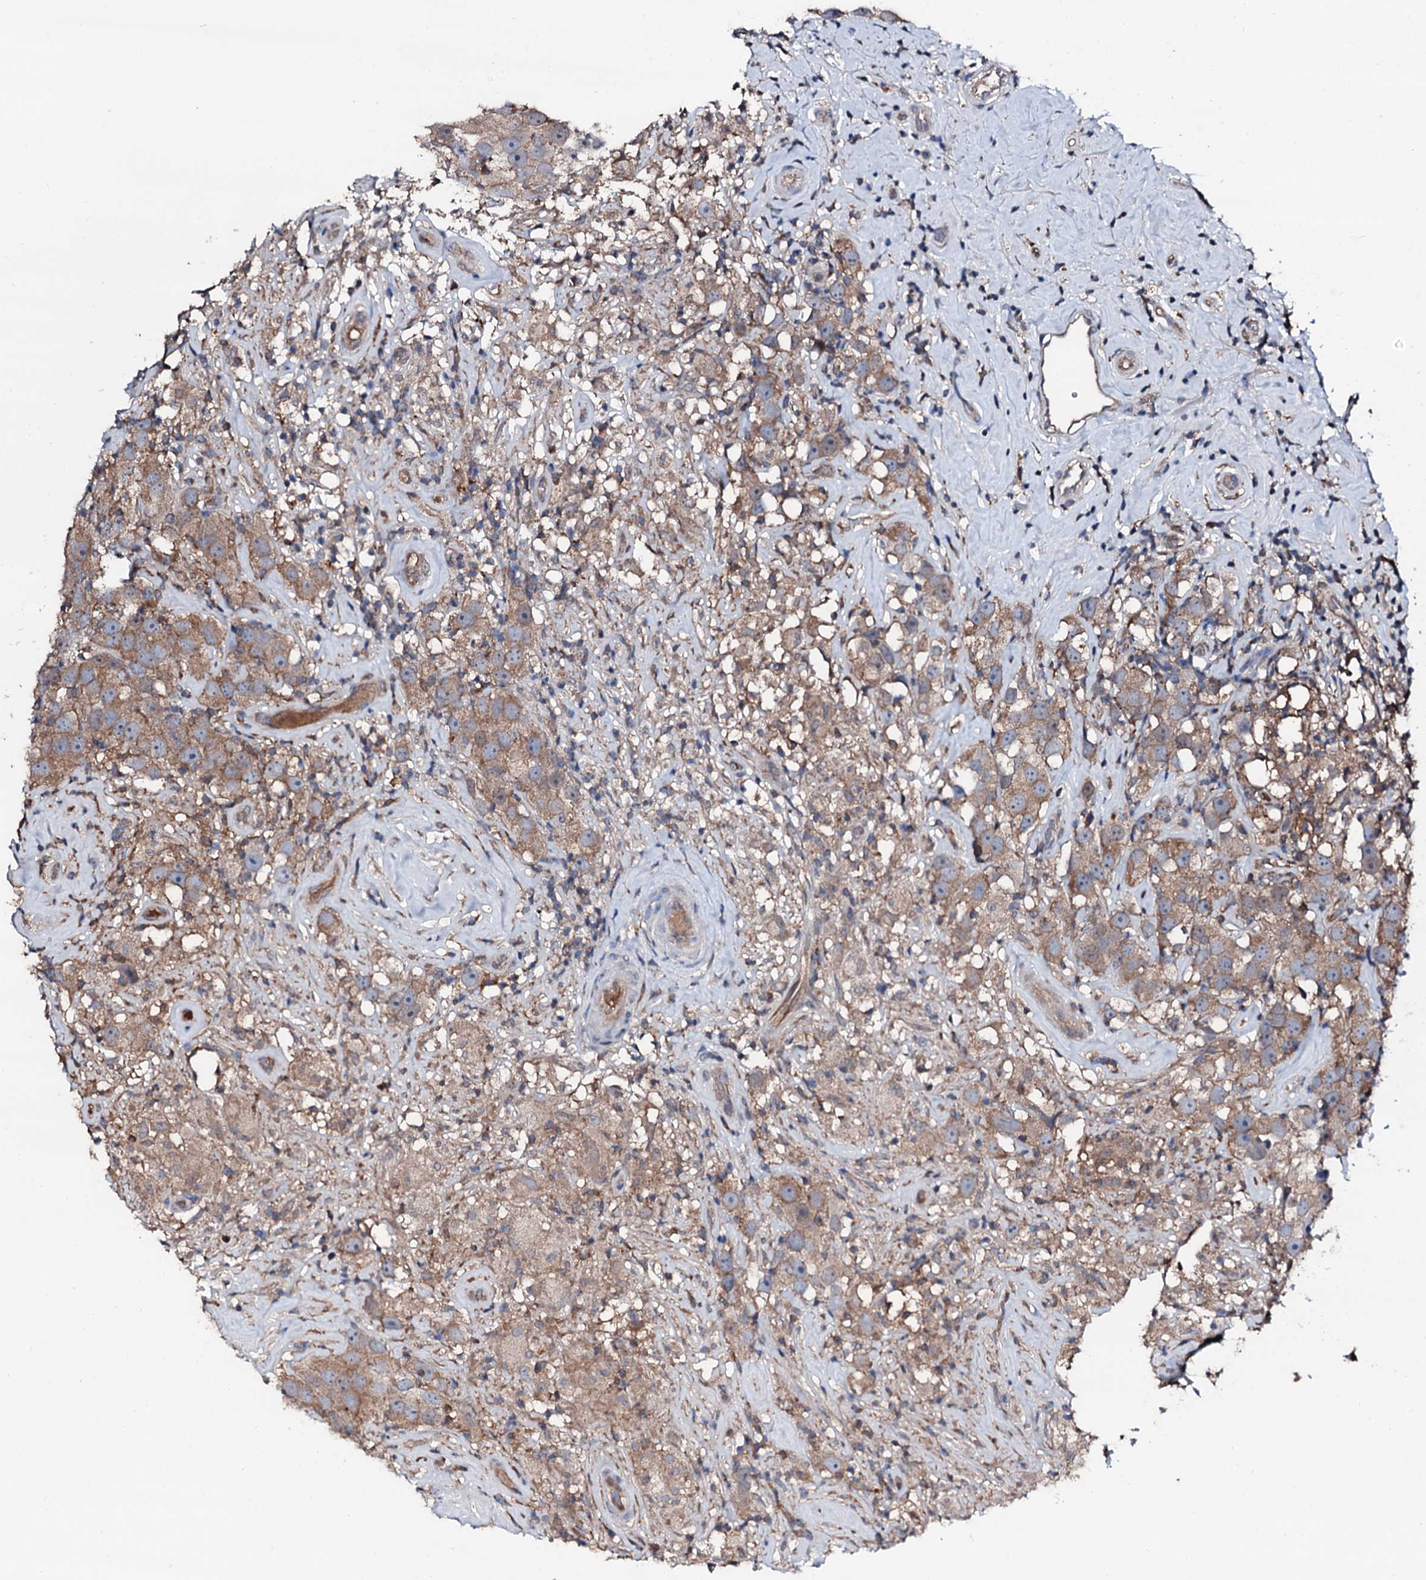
{"staining": {"intensity": "weak", "quantity": ">75%", "location": "cytoplasmic/membranous"}, "tissue": "testis cancer", "cell_type": "Tumor cells", "image_type": "cancer", "snomed": [{"axis": "morphology", "description": "Seminoma, NOS"}, {"axis": "topography", "description": "Testis"}], "caption": "Immunohistochemistry (DAB (3,3'-diaminobenzidine)) staining of testis cancer (seminoma) reveals weak cytoplasmic/membranous protein expression in approximately >75% of tumor cells. The staining was performed using DAB to visualize the protein expression in brown, while the nuclei were stained in blue with hematoxylin (Magnification: 20x).", "gene": "TRAFD1", "patient": {"sex": "male", "age": 49}}